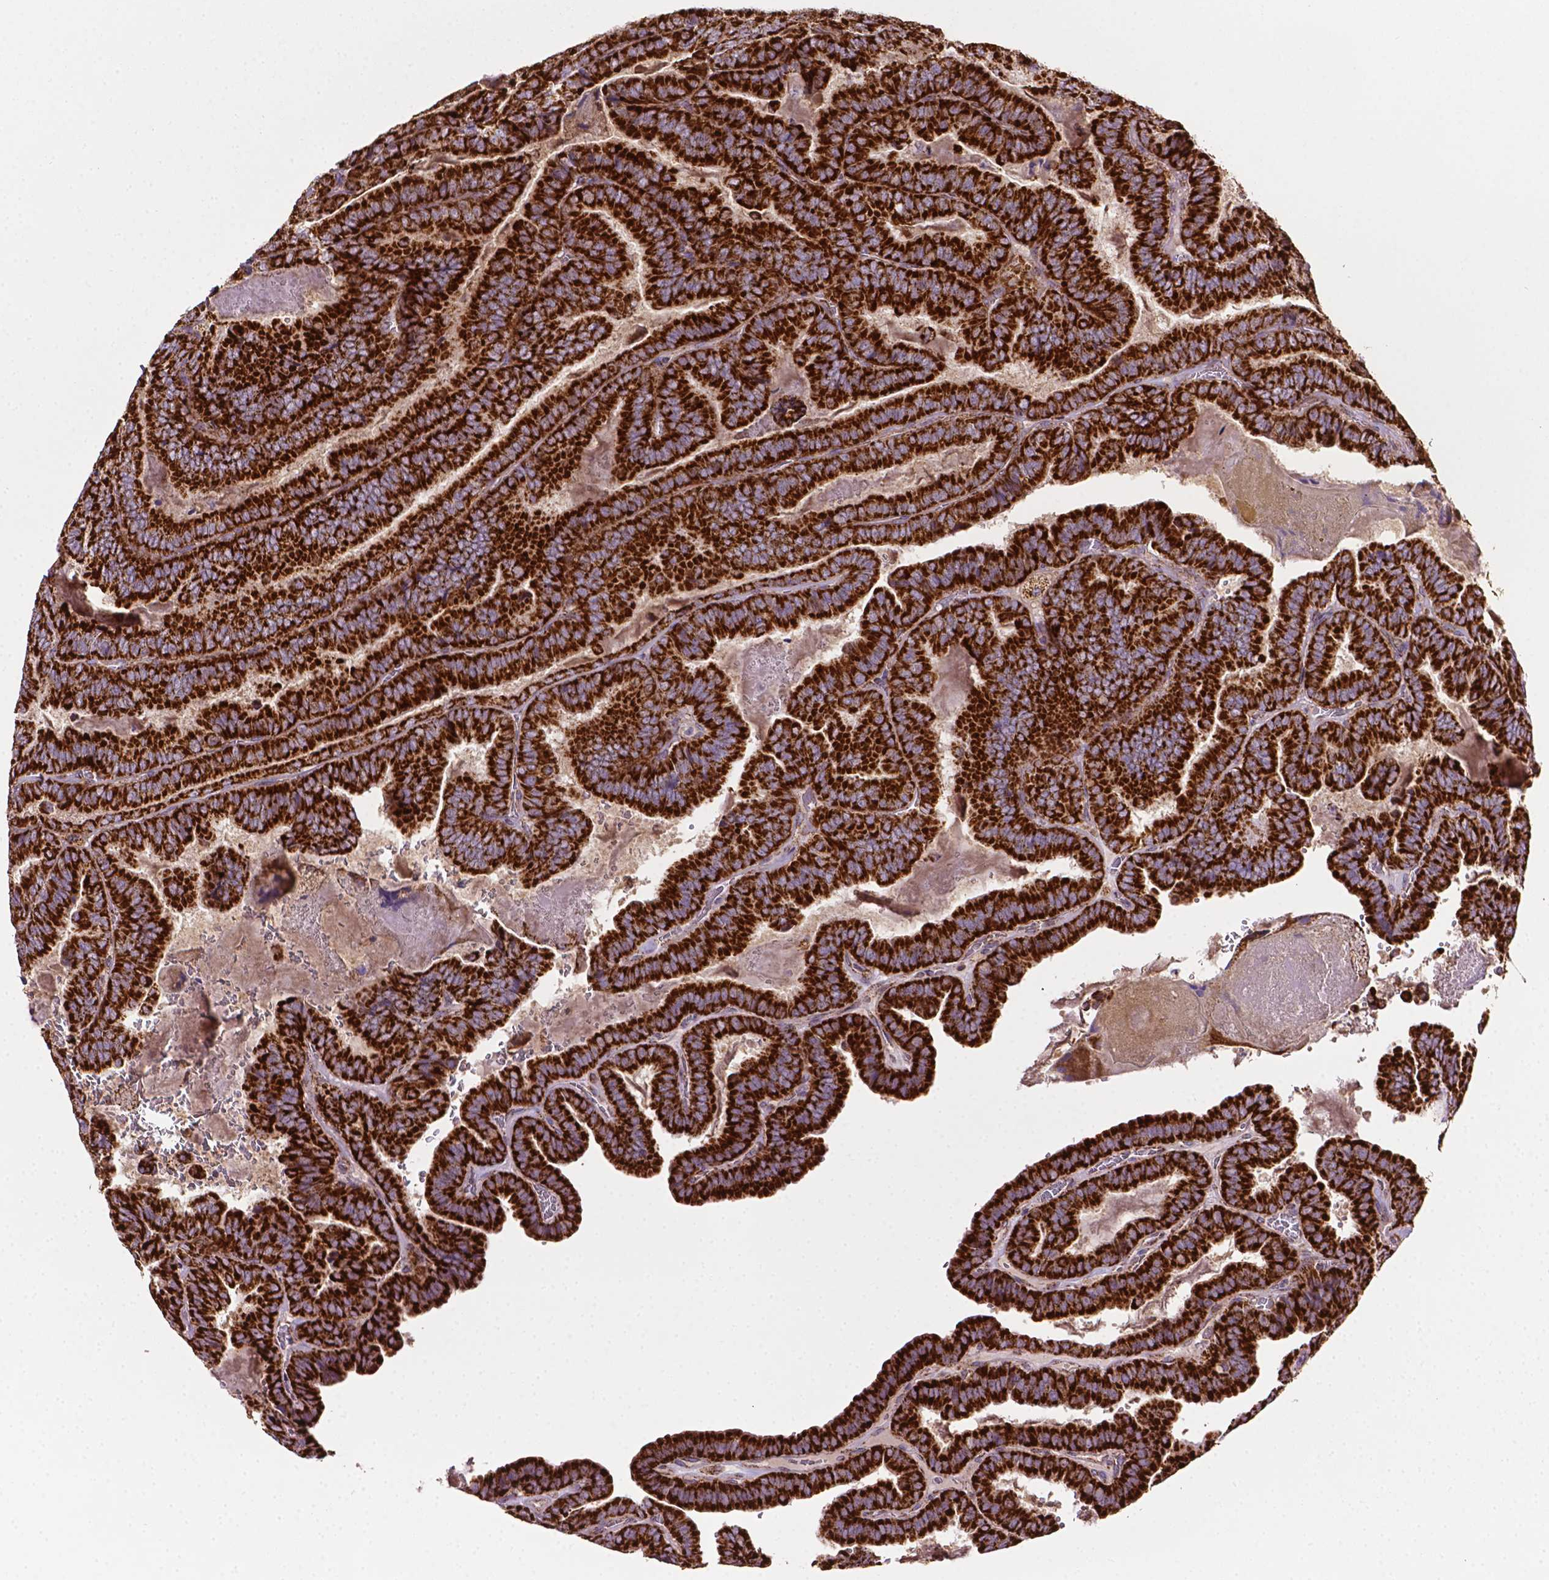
{"staining": {"intensity": "strong", "quantity": ">75%", "location": "cytoplasmic/membranous"}, "tissue": "thyroid cancer", "cell_type": "Tumor cells", "image_type": "cancer", "snomed": [{"axis": "morphology", "description": "Papillary adenocarcinoma, NOS"}, {"axis": "topography", "description": "Thyroid gland"}], "caption": "Human thyroid cancer stained for a protein (brown) shows strong cytoplasmic/membranous positive positivity in about >75% of tumor cells.", "gene": "ILVBL", "patient": {"sex": "female", "age": 75}}